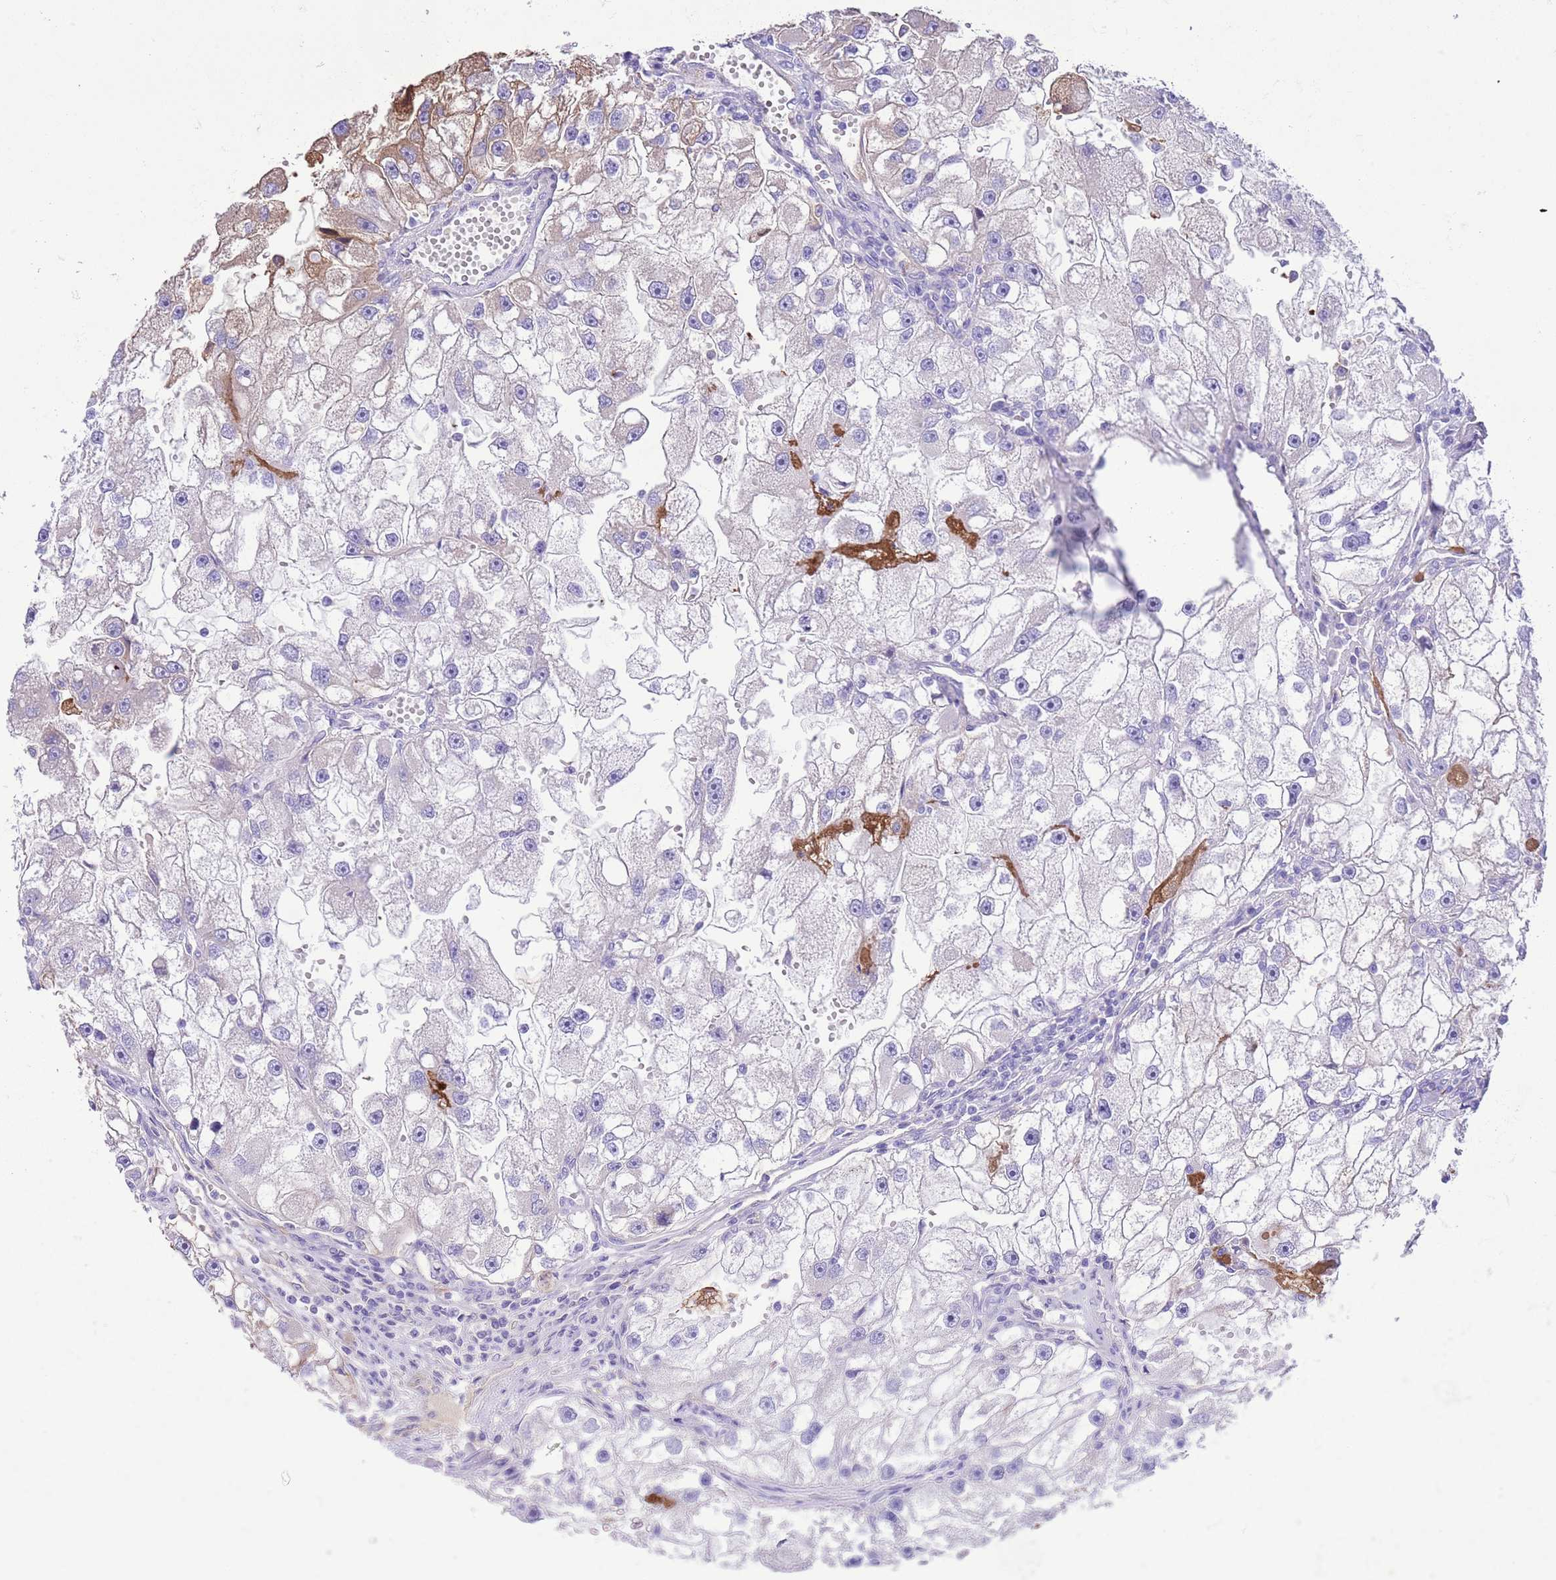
{"staining": {"intensity": "negative", "quantity": "none", "location": "none"}, "tissue": "renal cancer", "cell_type": "Tumor cells", "image_type": "cancer", "snomed": [{"axis": "morphology", "description": "Adenocarcinoma, NOS"}, {"axis": "topography", "description": "Kidney"}], "caption": "This is a histopathology image of immunohistochemistry (IHC) staining of renal adenocarcinoma, which shows no positivity in tumor cells.", "gene": "IGF1", "patient": {"sex": "male", "age": 63}}